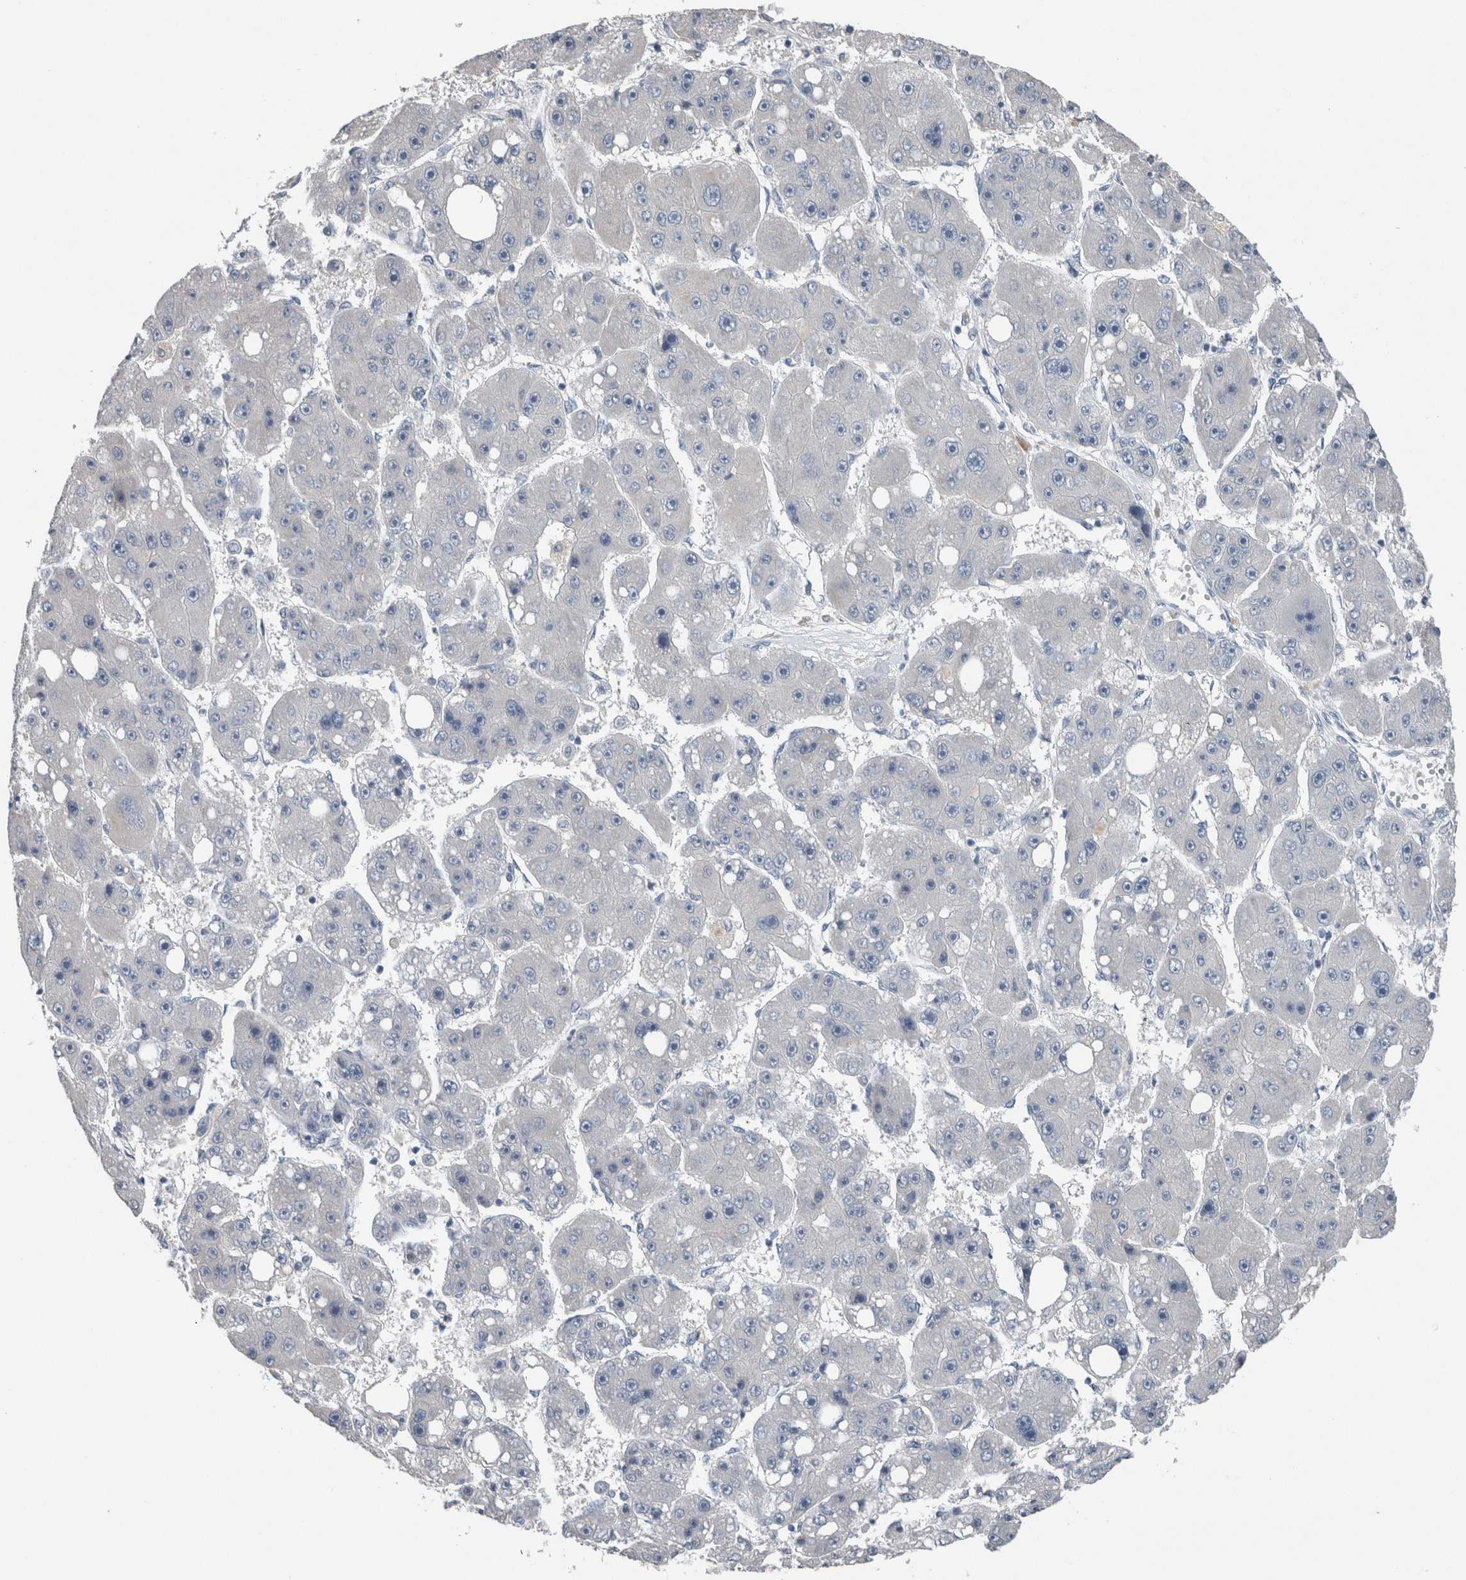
{"staining": {"intensity": "negative", "quantity": "none", "location": "none"}, "tissue": "liver cancer", "cell_type": "Tumor cells", "image_type": "cancer", "snomed": [{"axis": "morphology", "description": "Carcinoma, Hepatocellular, NOS"}, {"axis": "topography", "description": "Liver"}], "caption": "Immunohistochemical staining of liver hepatocellular carcinoma shows no significant positivity in tumor cells.", "gene": "CRNN", "patient": {"sex": "female", "age": 61}}